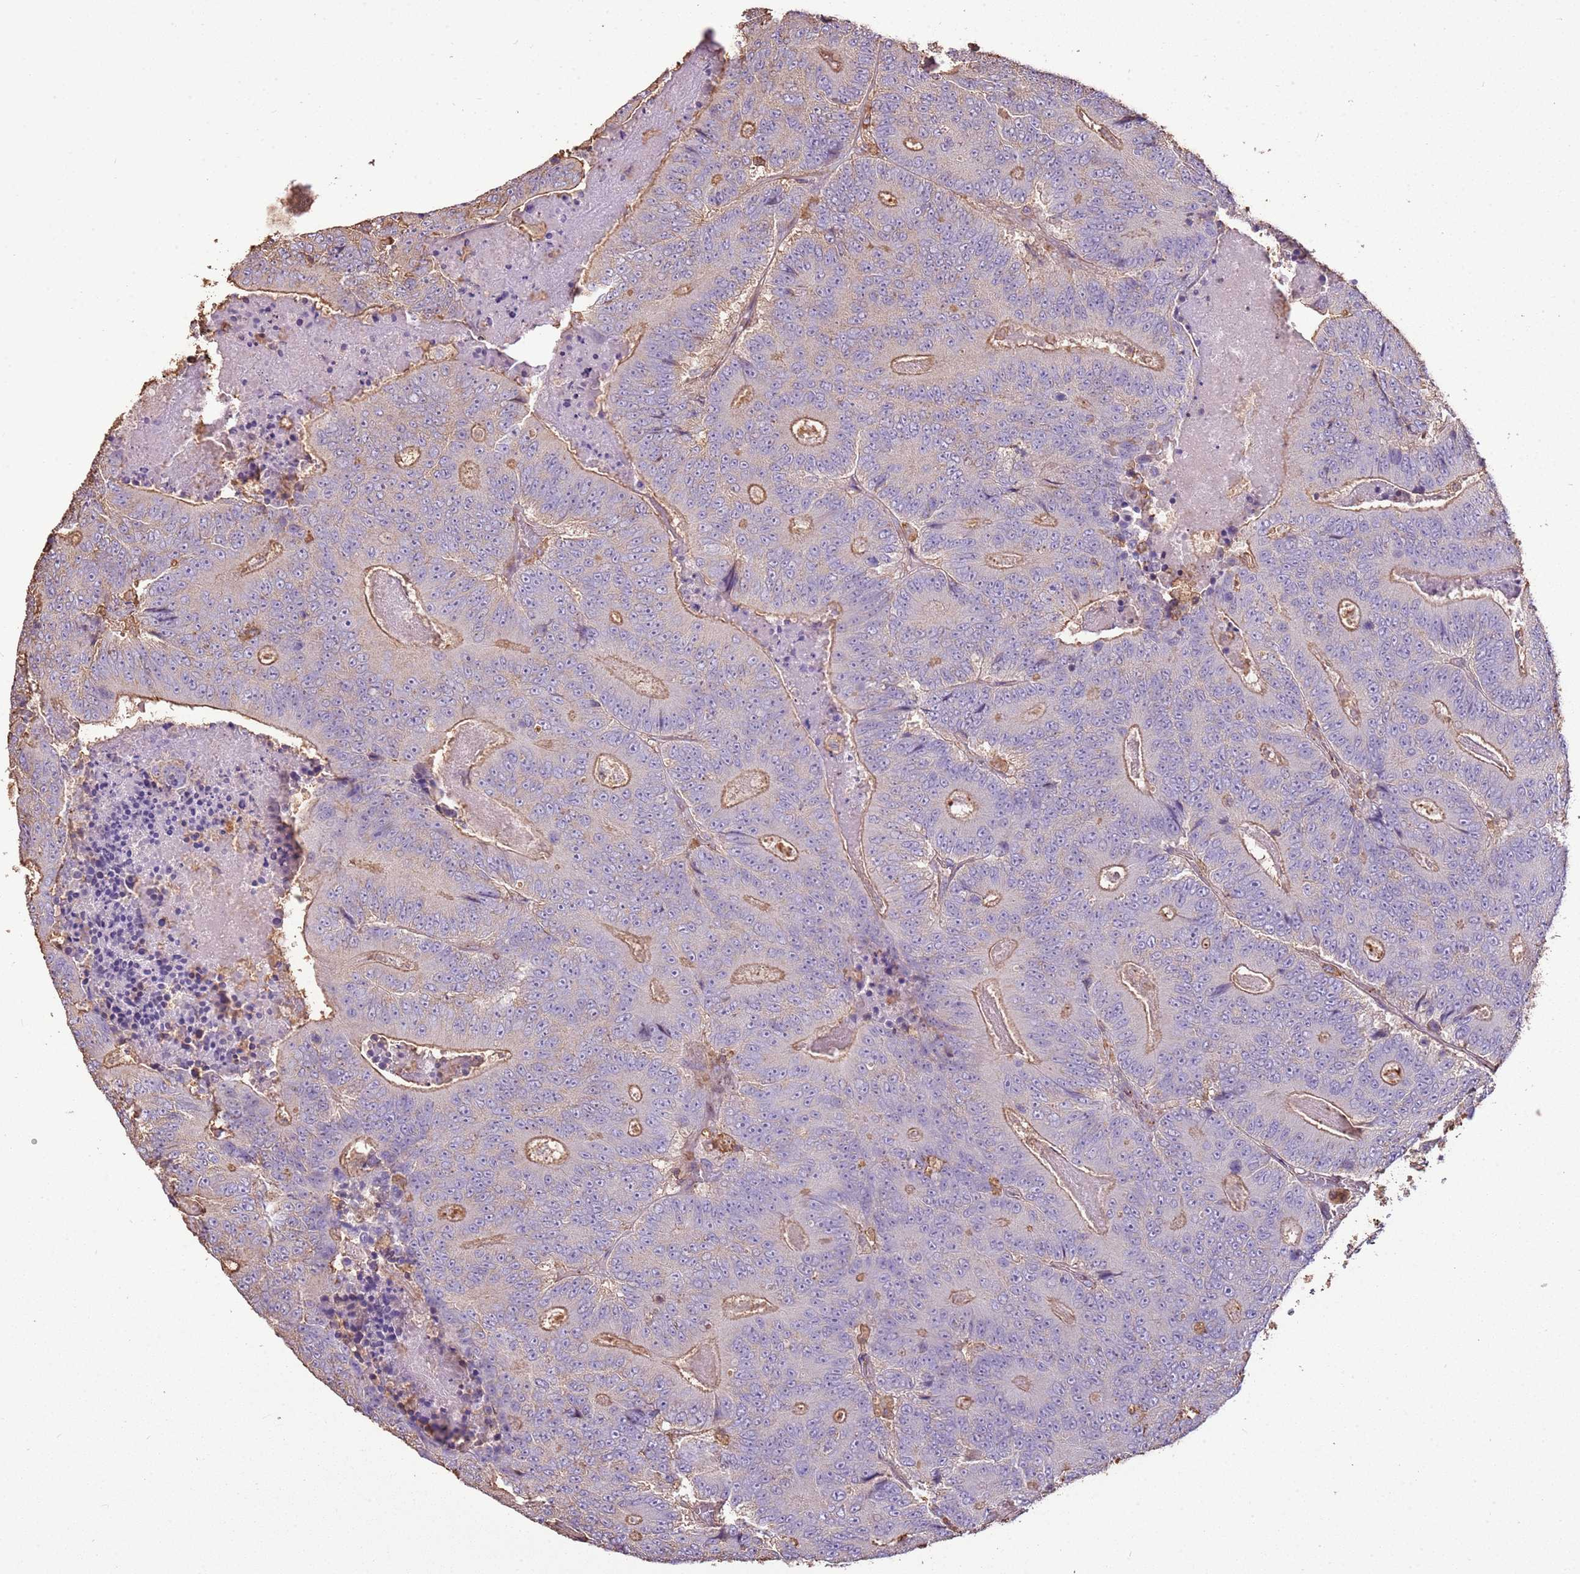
{"staining": {"intensity": "moderate", "quantity": "<25%", "location": "cytoplasmic/membranous"}, "tissue": "colorectal cancer", "cell_type": "Tumor cells", "image_type": "cancer", "snomed": [{"axis": "morphology", "description": "Adenocarcinoma, NOS"}, {"axis": "topography", "description": "Colon"}], "caption": "A high-resolution image shows immunohistochemistry staining of adenocarcinoma (colorectal), which reveals moderate cytoplasmic/membranous positivity in about <25% of tumor cells. Ihc stains the protein of interest in brown and the nuclei are stained blue.", "gene": "ARL10", "patient": {"sex": "male", "age": 83}}